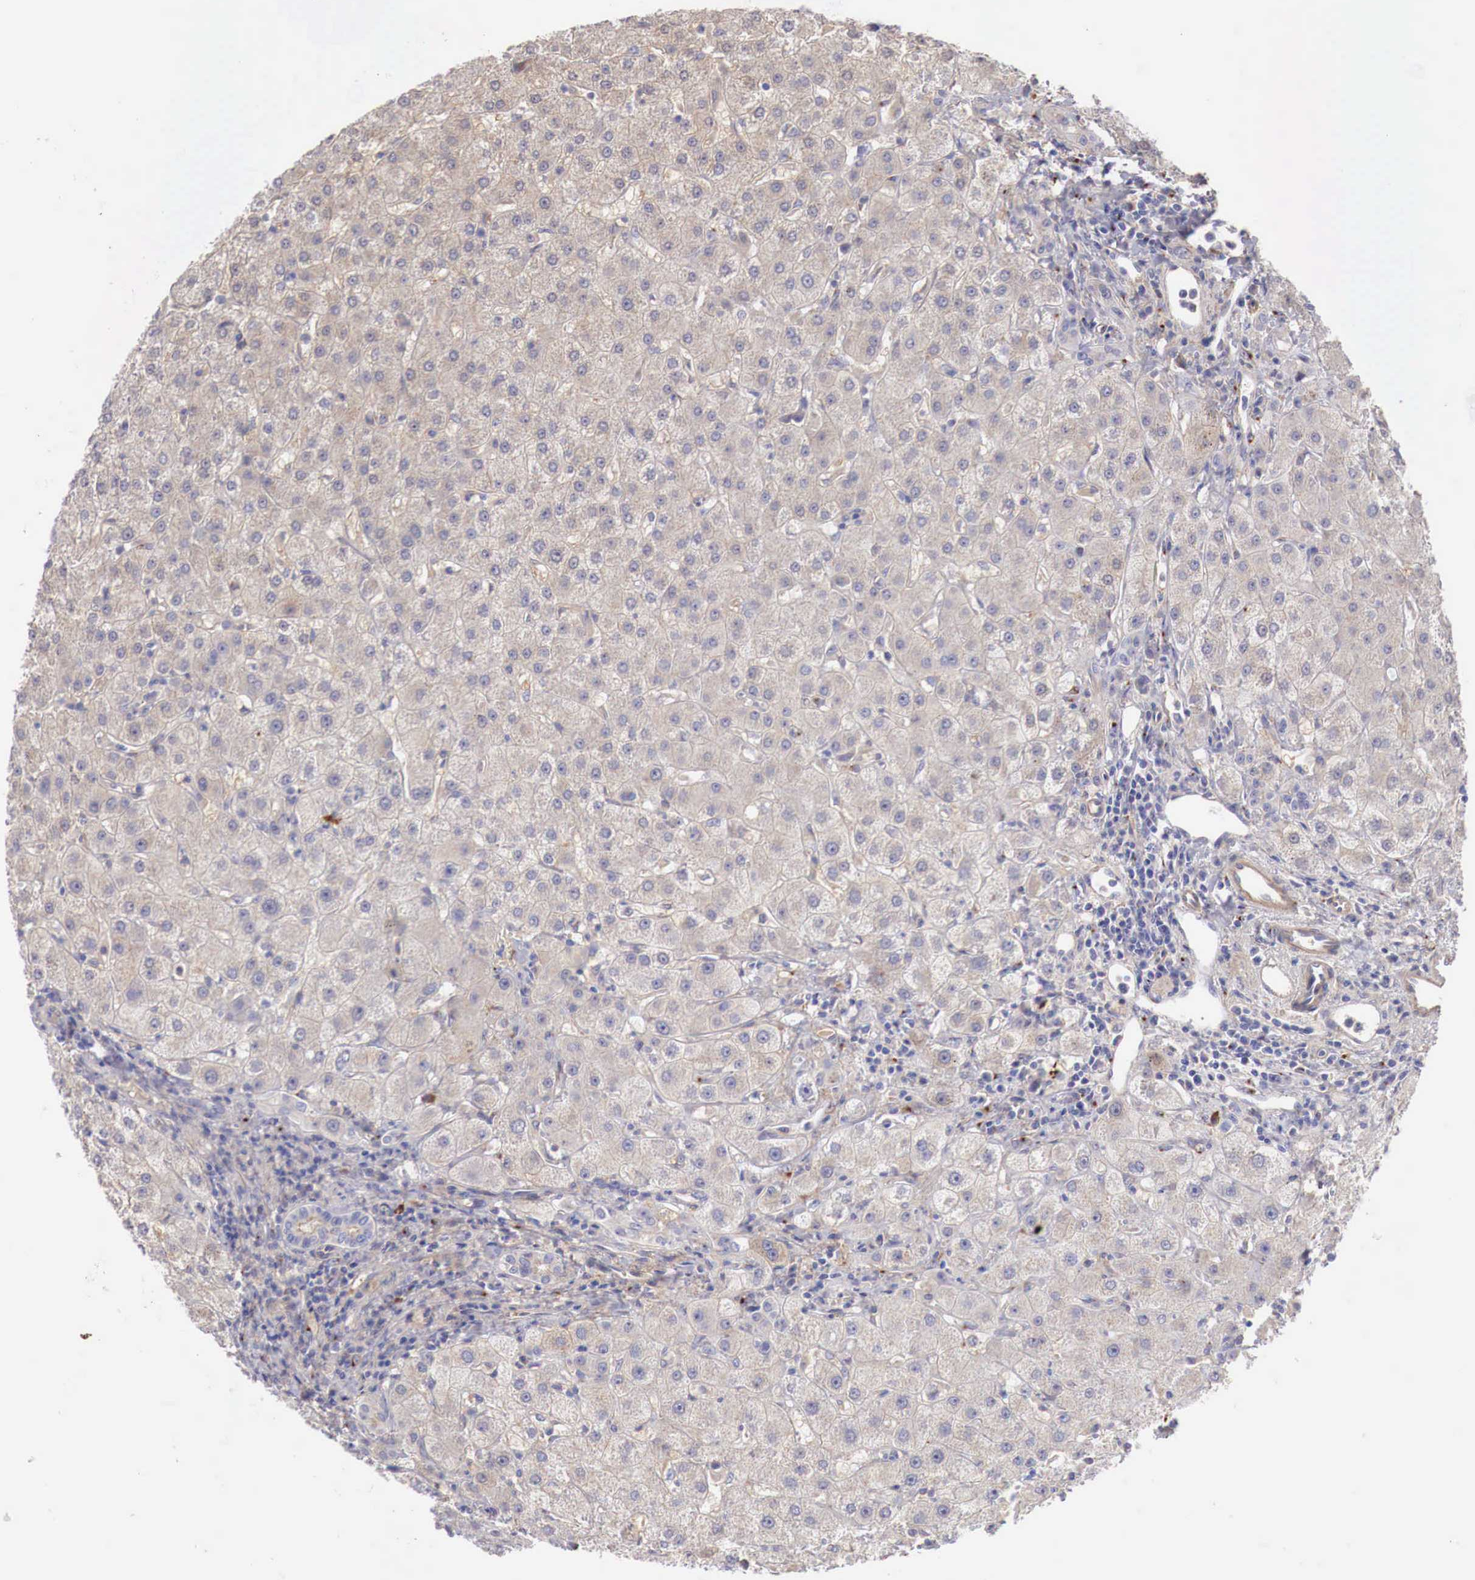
{"staining": {"intensity": "negative", "quantity": "none", "location": "none"}, "tissue": "liver", "cell_type": "Cholangiocytes", "image_type": "normal", "snomed": [{"axis": "morphology", "description": "Normal tissue, NOS"}, {"axis": "topography", "description": "Liver"}], "caption": "This micrograph is of normal liver stained with immunohistochemistry to label a protein in brown with the nuclei are counter-stained blue. There is no staining in cholangiocytes. Nuclei are stained in blue.", "gene": "KLHDC7B", "patient": {"sex": "female", "age": 79}}